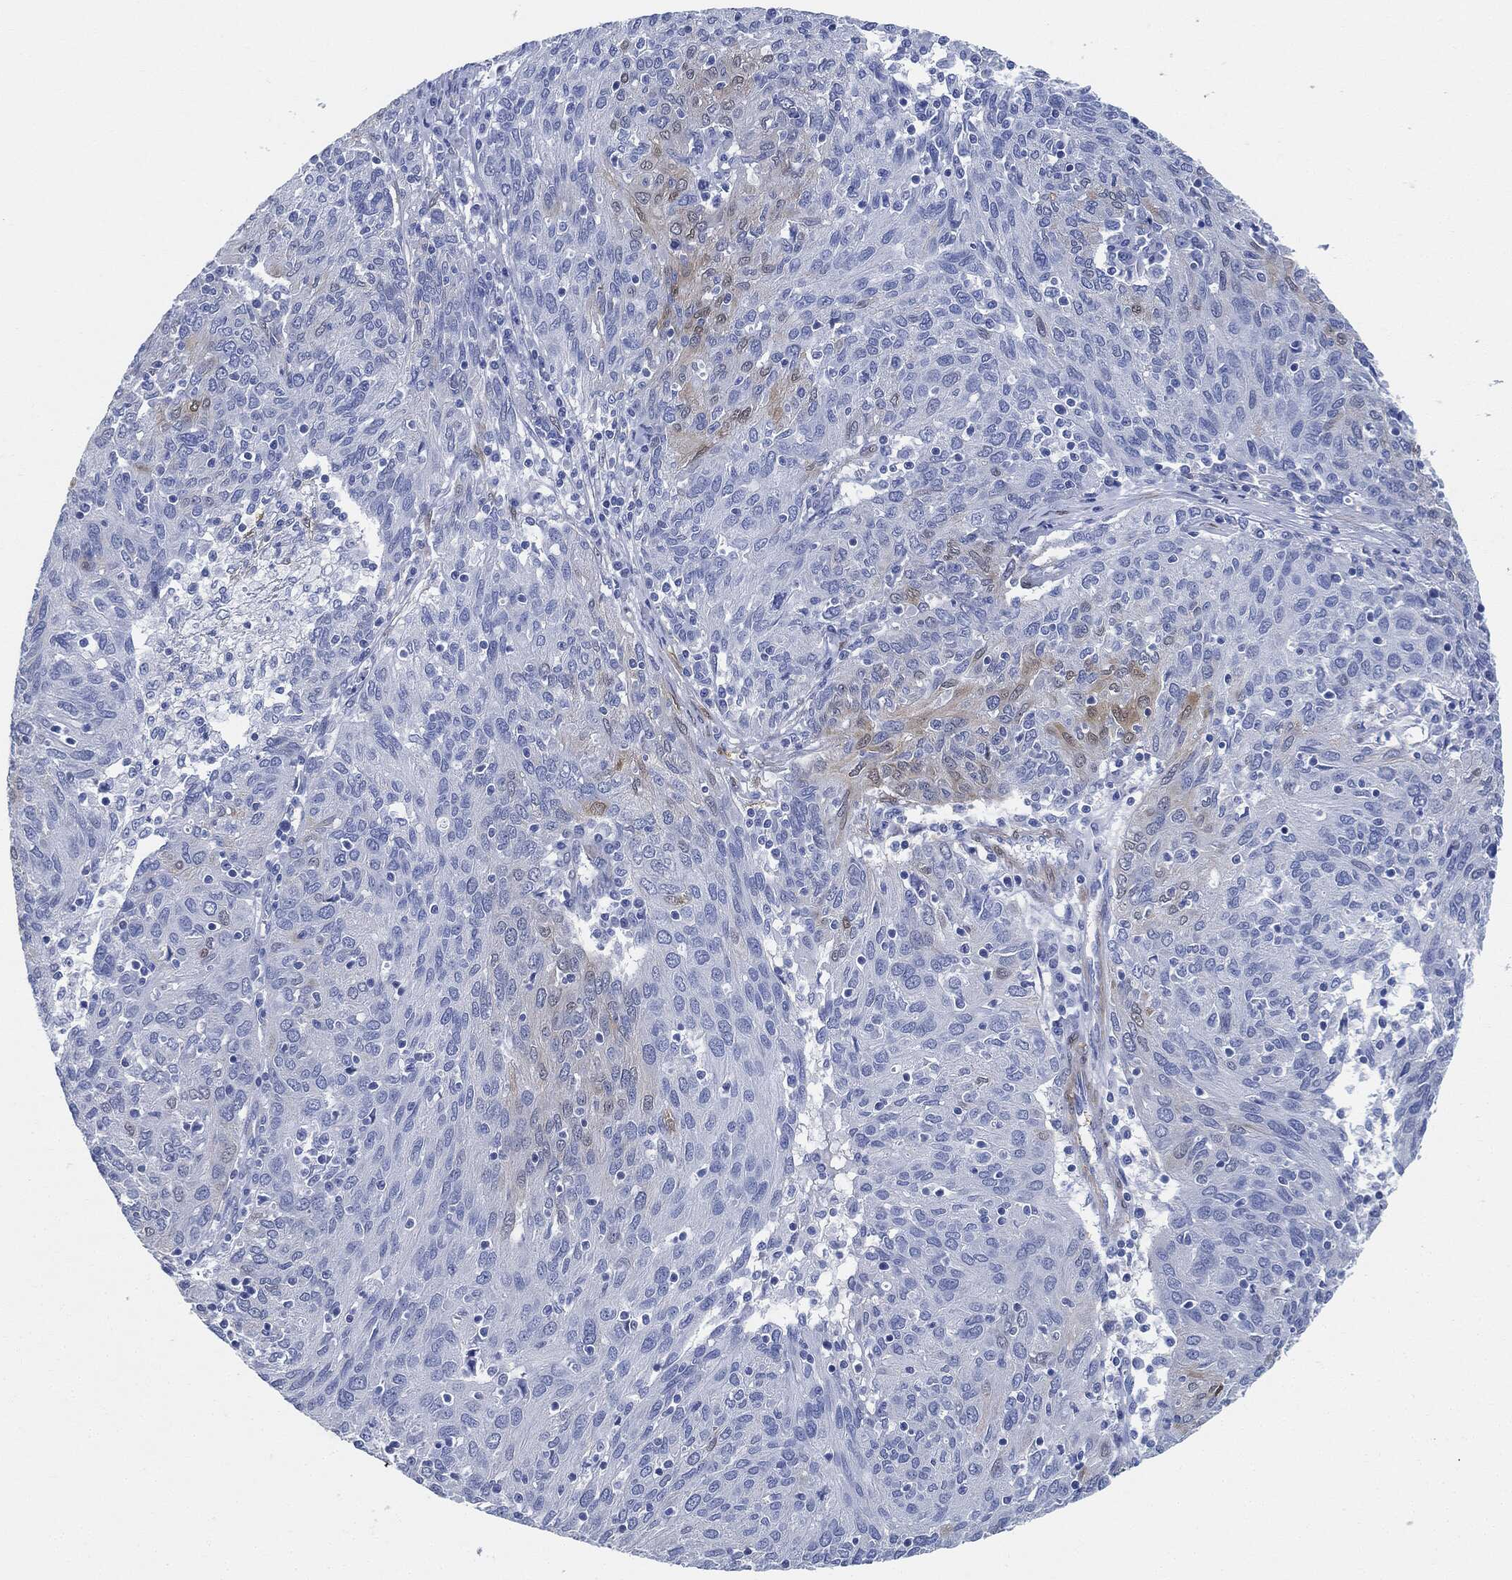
{"staining": {"intensity": "negative", "quantity": "none", "location": "none"}, "tissue": "ovarian cancer", "cell_type": "Tumor cells", "image_type": "cancer", "snomed": [{"axis": "morphology", "description": "Carcinoma, endometroid"}, {"axis": "topography", "description": "Ovary"}], "caption": "Ovarian cancer (endometroid carcinoma) was stained to show a protein in brown. There is no significant positivity in tumor cells.", "gene": "TAGLN", "patient": {"sex": "female", "age": 50}}